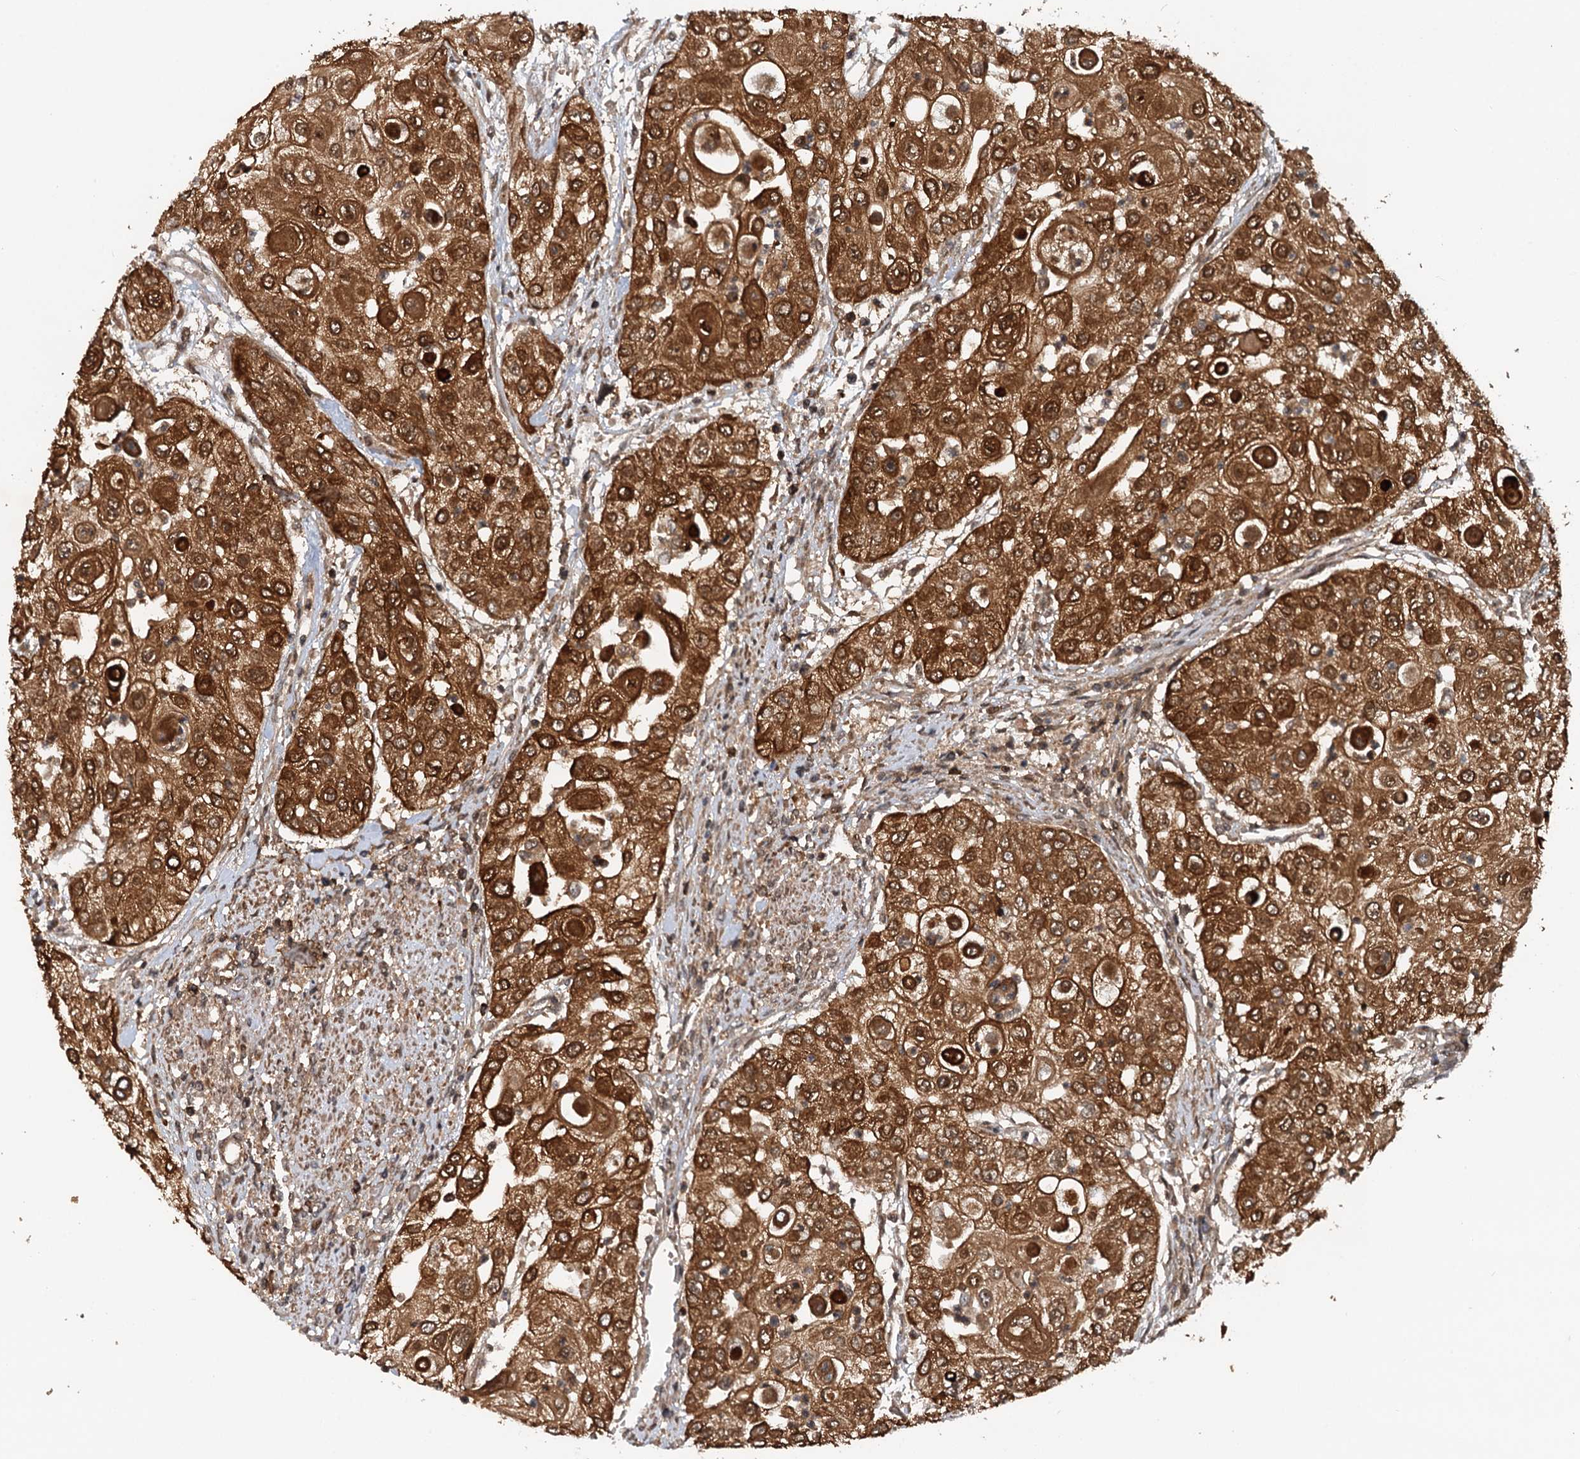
{"staining": {"intensity": "strong", "quantity": ">75%", "location": "cytoplasmic/membranous,nuclear"}, "tissue": "urothelial cancer", "cell_type": "Tumor cells", "image_type": "cancer", "snomed": [{"axis": "morphology", "description": "Urothelial carcinoma, High grade"}, {"axis": "topography", "description": "Urinary bladder"}], "caption": "Protein positivity by immunohistochemistry shows strong cytoplasmic/membranous and nuclear staining in approximately >75% of tumor cells in urothelial cancer. (brown staining indicates protein expression, while blue staining denotes nuclei).", "gene": "STUB1", "patient": {"sex": "female", "age": 79}}